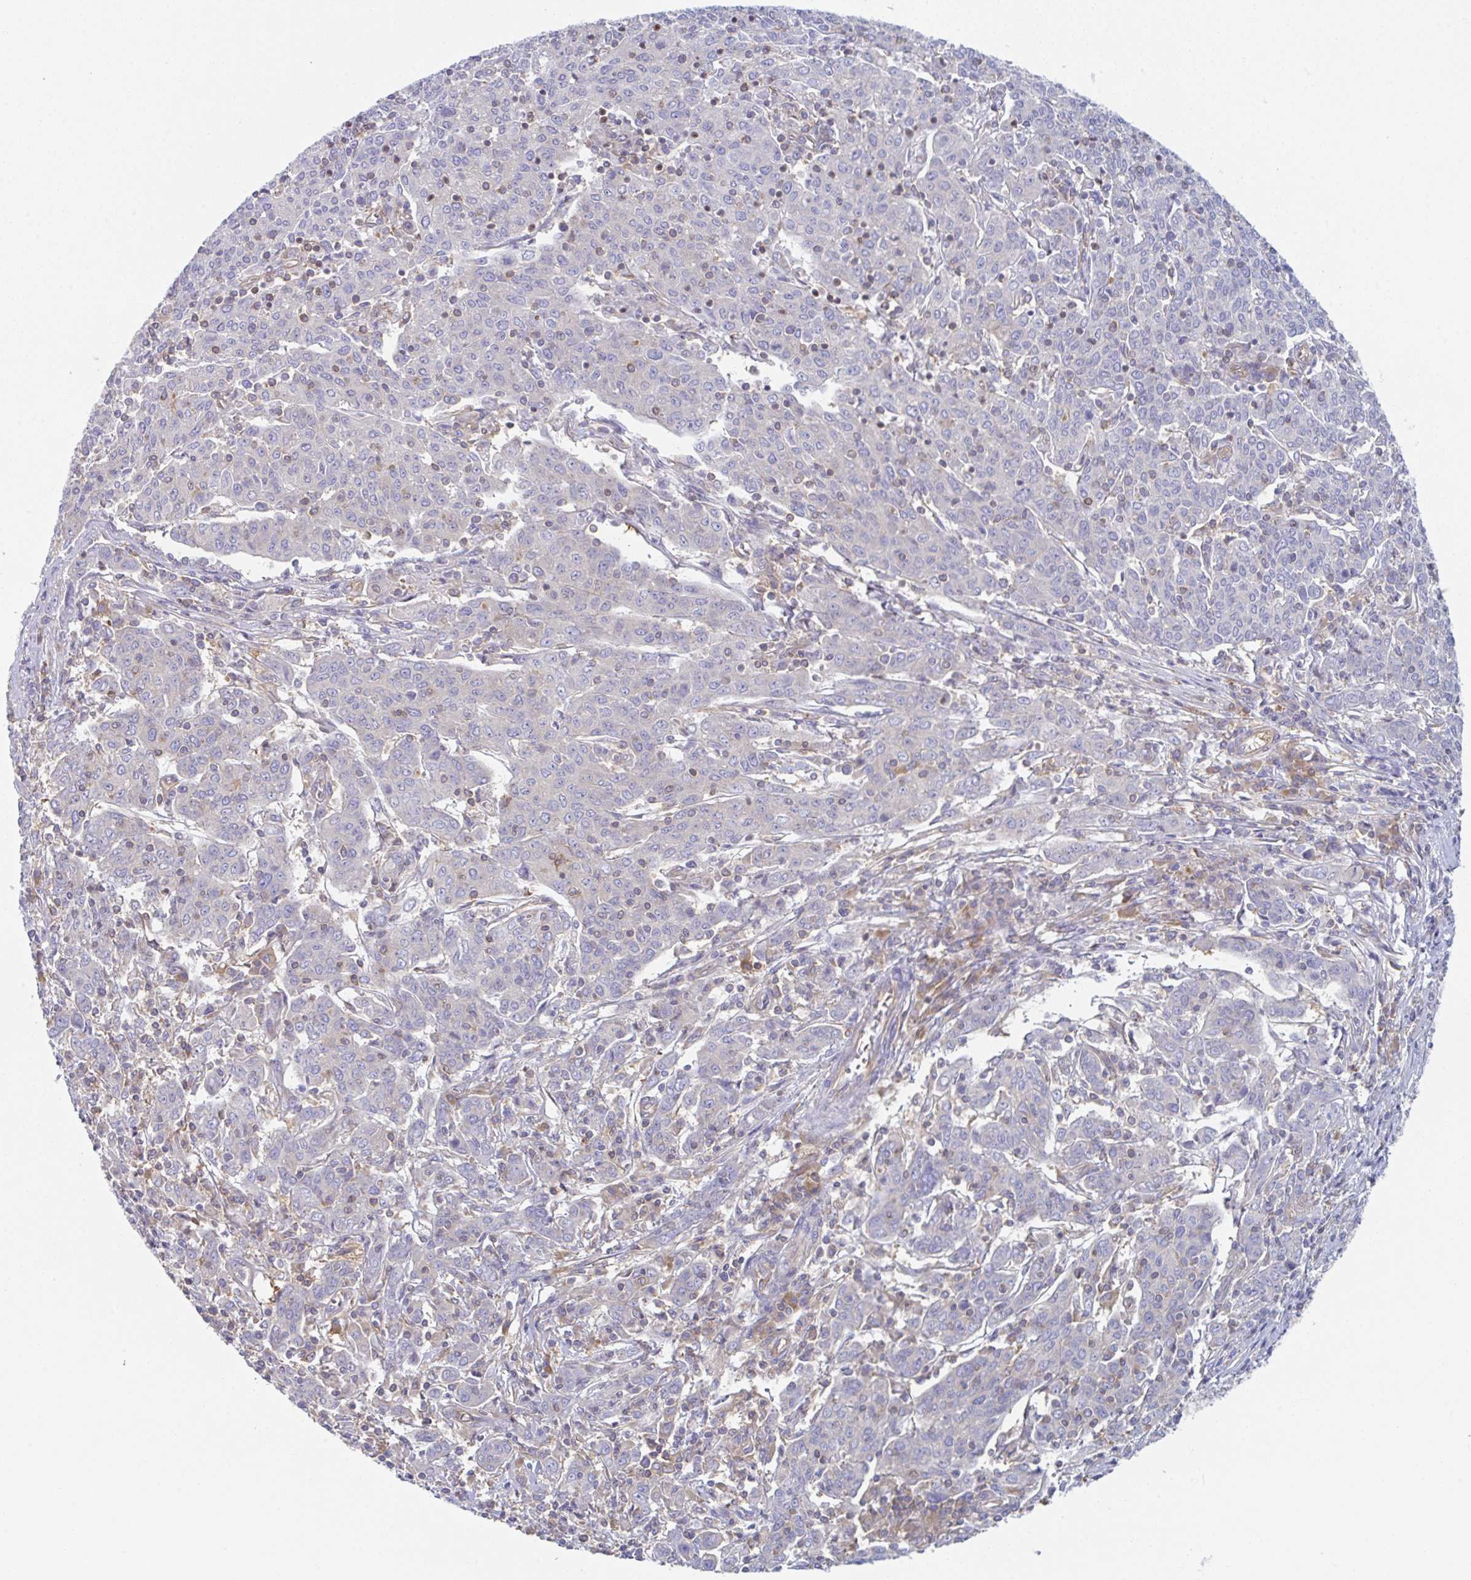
{"staining": {"intensity": "negative", "quantity": "none", "location": "none"}, "tissue": "cervical cancer", "cell_type": "Tumor cells", "image_type": "cancer", "snomed": [{"axis": "morphology", "description": "Squamous cell carcinoma, NOS"}, {"axis": "topography", "description": "Cervix"}], "caption": "This micrograph is of cervical cancer stained with IHC to label a protein in brown with the nuclei are counter-stained blue. There is no staining in tumor cells.", "gene": "AMPD2", "patient": {"sex": "female", "age": 67}}